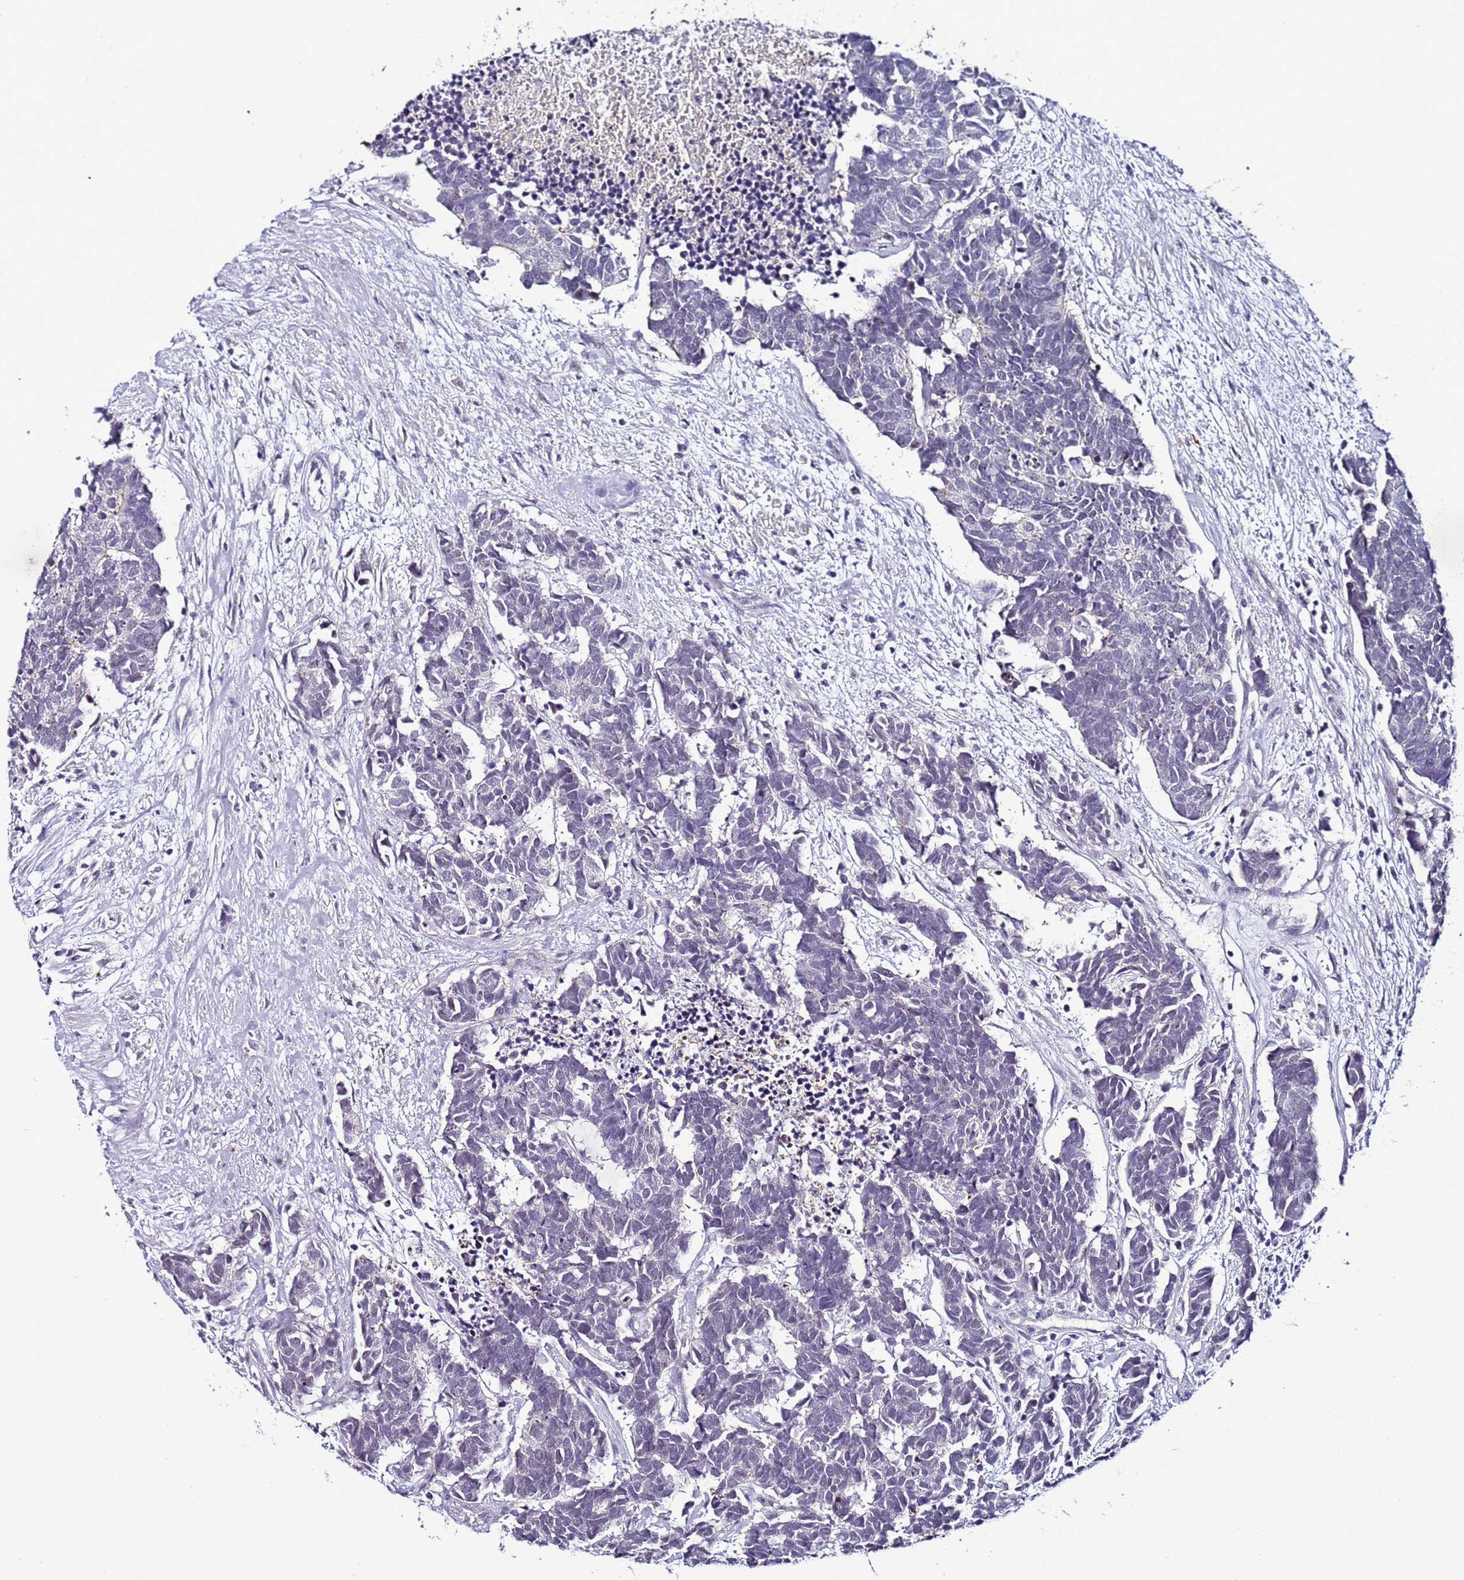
{"staining": {"intensity": "negative", "quantity": "none", "location": "none"}, "tissue": "carcinoid", "cell_type": "Tumor cells", "image_type": "cancer", "snomed": [{"axis": "morphology", "description": "Carcinoma, NOS"}, {"axis": "morphology", "description": "Carcinoid, malignant, NOS"}, {"axis": "topography", "description": "Urinary bladder"}], "caption": "High power microscopy micrograph of an immunohistochemistry (IHC) histopathology image of carcinoid (malignant), revealing no significant staining in tumor cells.", "gene": "PSMA7", "patient": {"sex": "male", "age": 57}}